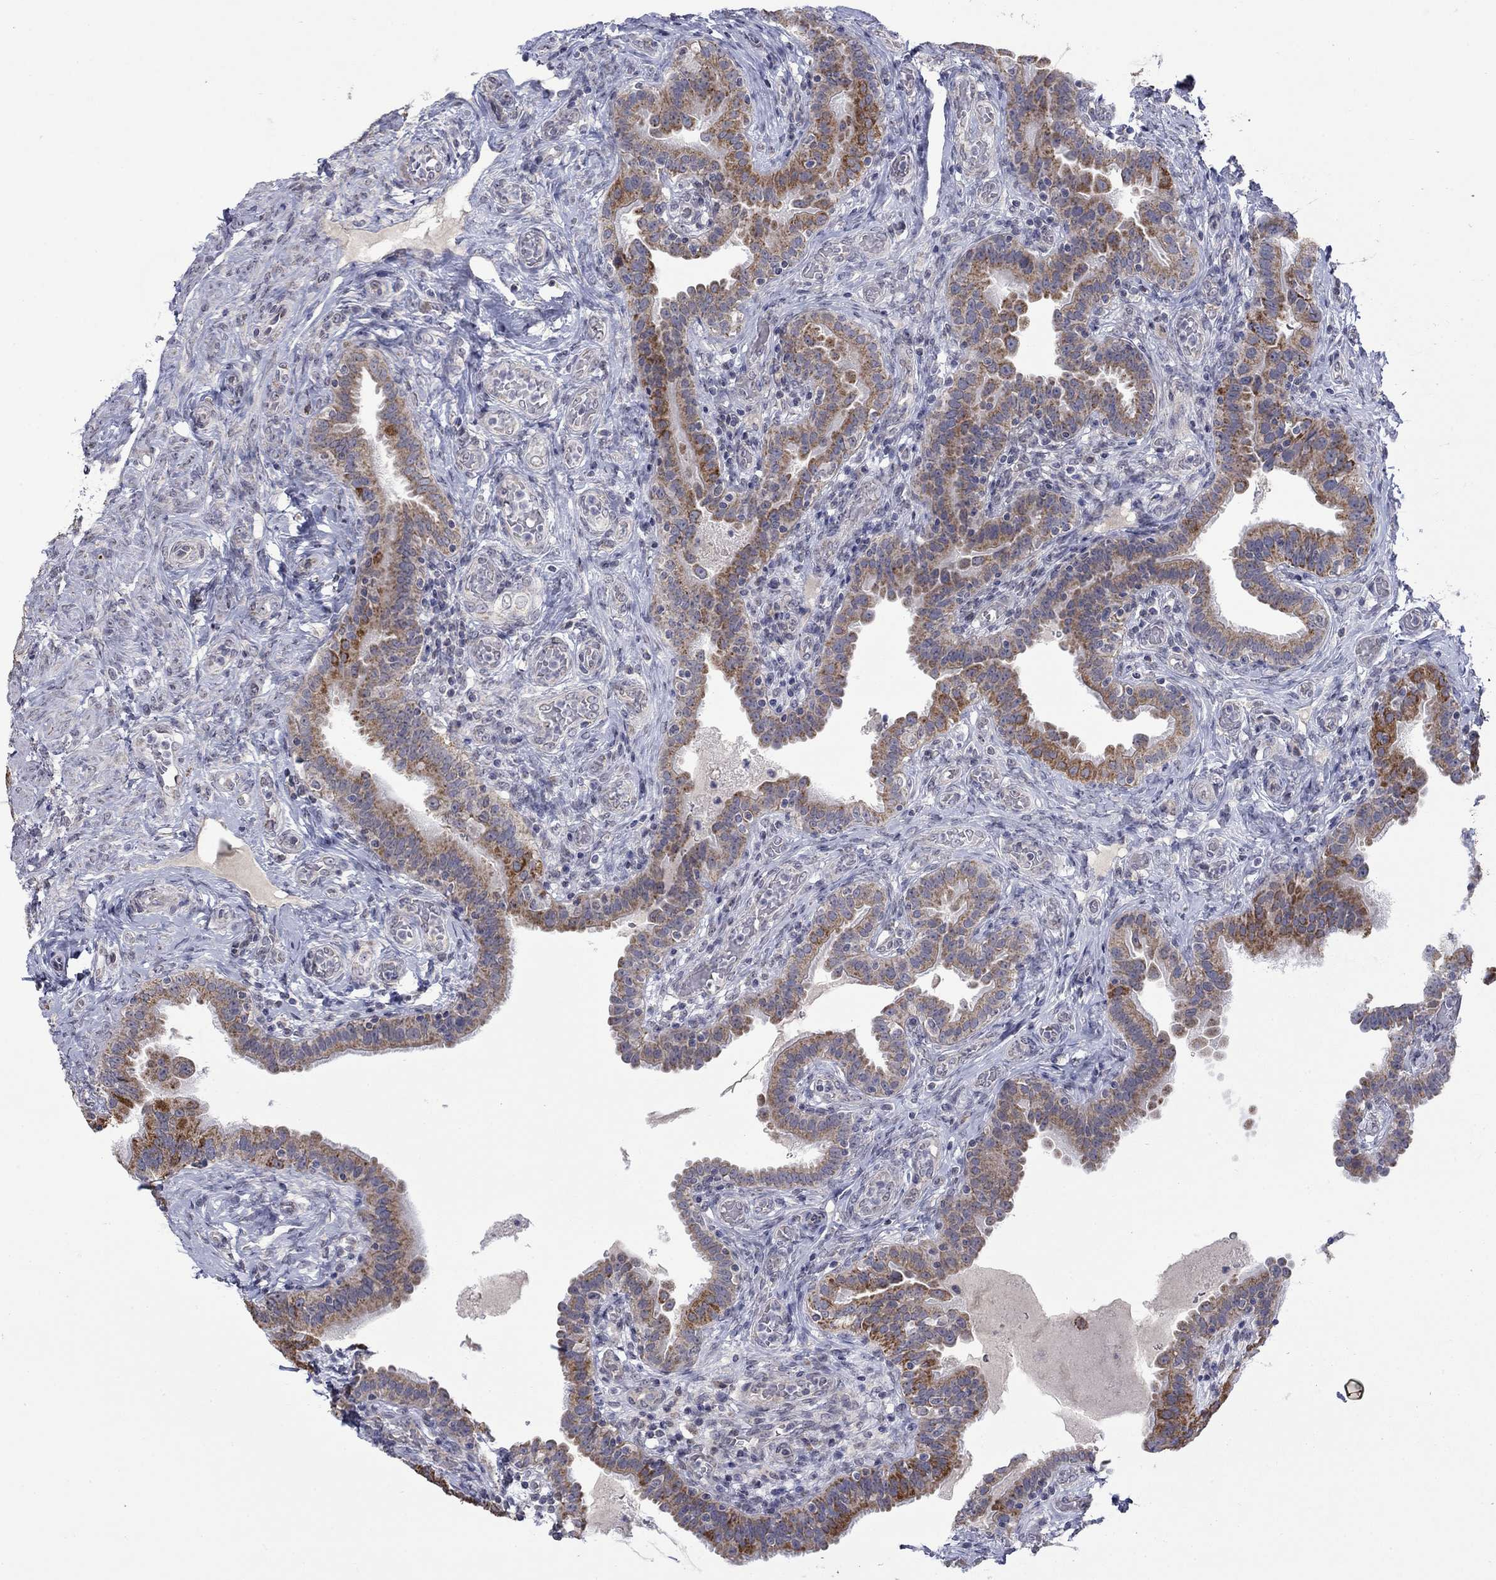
{"staining": {"intensity": "strong", "quantity": "<25%", "location": "cytoplasmic/membranous"}, "tissue": "fallopian tube", "cell_type": "Glandular cells", "image_type": "normal", "snomed": [{"axis": "morphology", "description": "Normal tissue, NOS"}, {"axis": "topography", "description": "Fallopian tube"}, {"axis": "topography", "description": "Ovary"}], "caption": "IHC staining of benign fallopian tube, which reveals medium levels of strong cytoplasmic/membranous positivity in about <25% of glandular cells indicating strong cytoplasmic/membranous protein expression. The staining was performed using DAB (3,3'-diaminobenzidine) (brown) for protein detection and nuclei were counterstained in hematoxylin (blue).", "gene": "KCNJ16", "patient": {"sex": "female", "age": 41}}